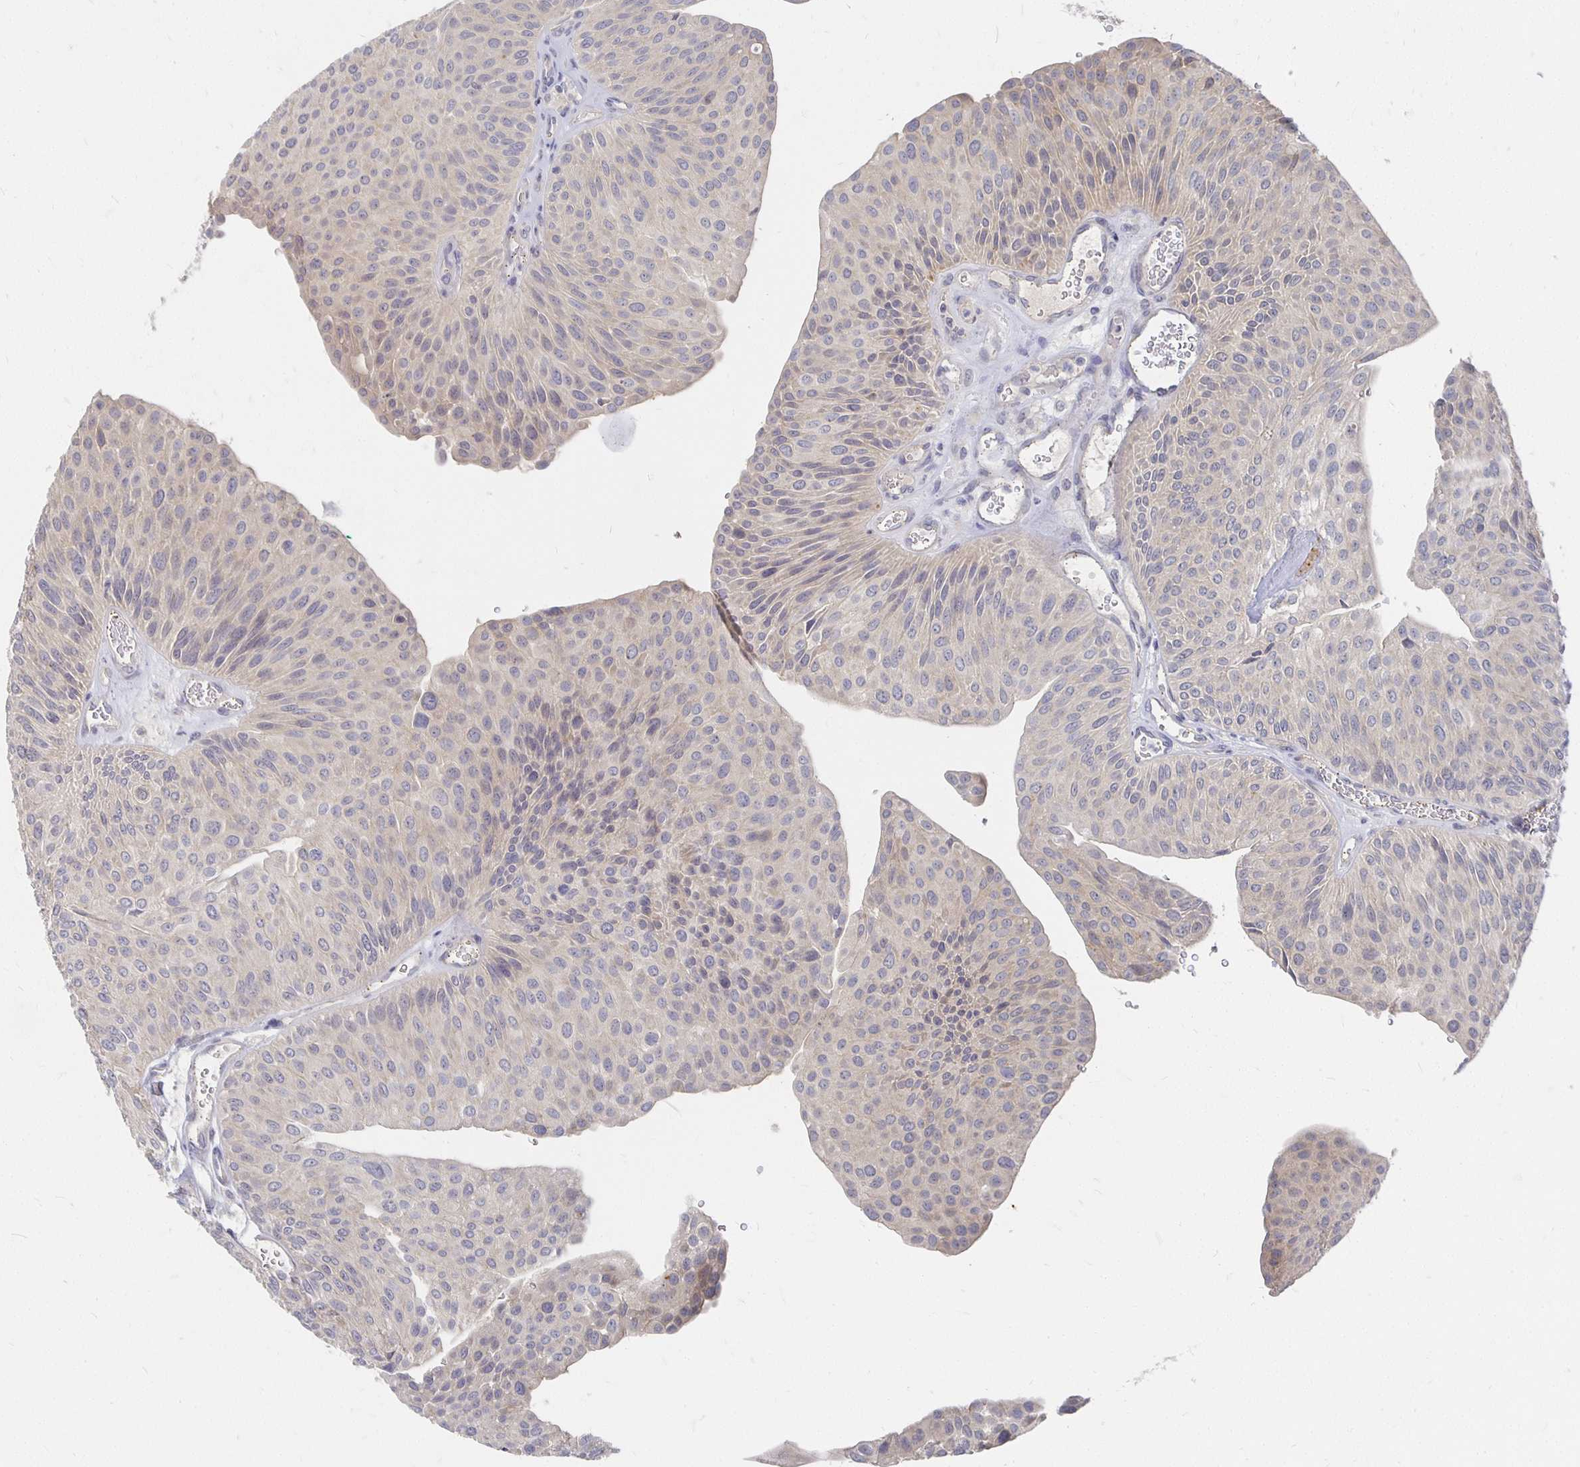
{"staining": {"intensity": "weak", "quantity": "25%-75%", "location": "cytoplasmic/membranous"}, "tissue": "urothelial cancer", "cell_type": "Tumor cells", "image_type": "cancer", "snomed": [{"axis": "morphology", "description": "Urothelial carcinoma, NOS"}, {"axis": "topography", "description": "Urinary bladder"}], "caption": "An immunohistochemistry image of neoplastic tissue is shown. Protein staining in brown shows weak cytoplasmic/membranous positivity in urothelial cancer within tumor cells. Immunohistochemistry (ihc) stains the protein in brown and the nuclei are stained blue.", "gene": "FKRP", "patient": {"sex": "male", "age": 67}}